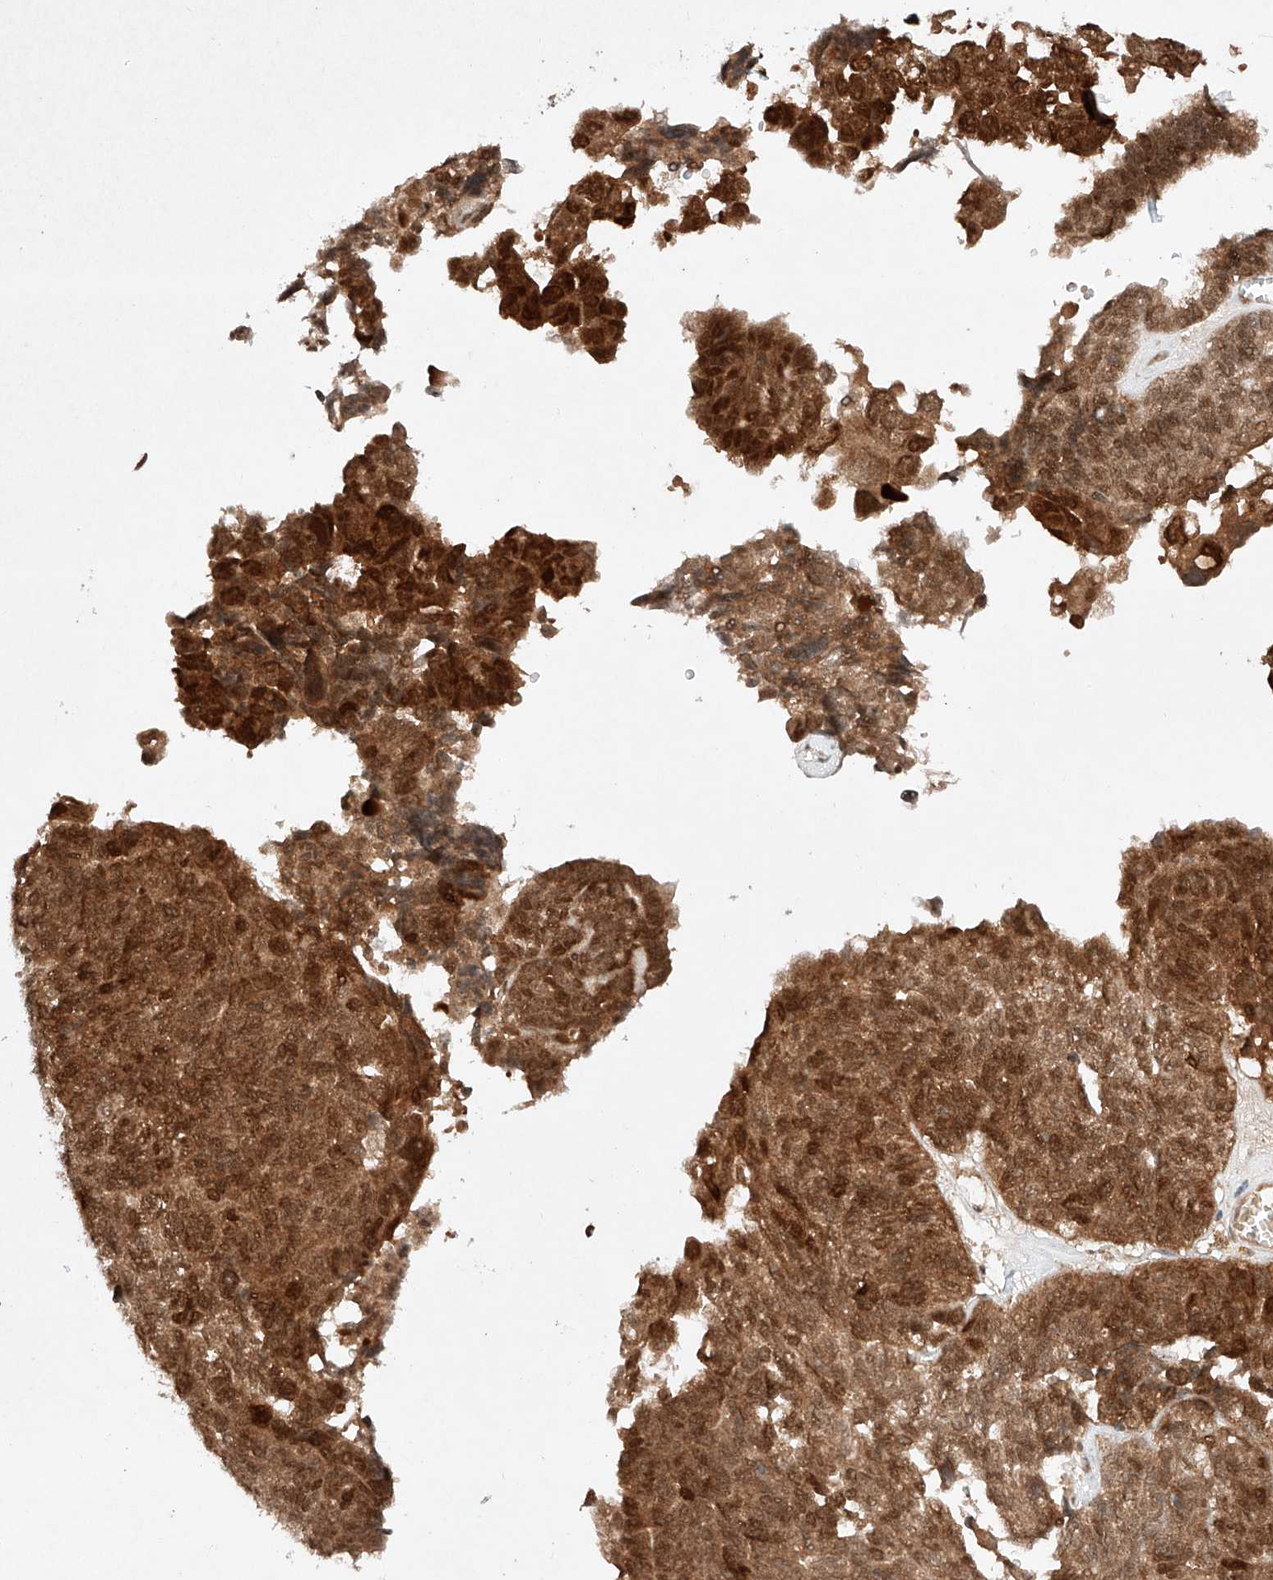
{"staining": {"intensity": "strong", "quantity": "25%-75%", "location": "cytoplasmic/membranous,nuclear"}, "tissue": "ovarian cancer", "cell_type": "Tumor cells", "image_type": "cancer", "snomed": [{"axis": "morphology", "description": "Cystadenocarcinoma, serous, NOS"}, {"axis": "topography", "description": "Ovary"}], "caption": "Immunohistochemical staining of human ovarian serous cystadenocarcinoma shows high levels of strong cytoplasmic/membranous and nuclear protein positivity in about 25%-75% of tumor cells.", "gene": "RNF31", "patient": {"sex": "female", "age": 79}}